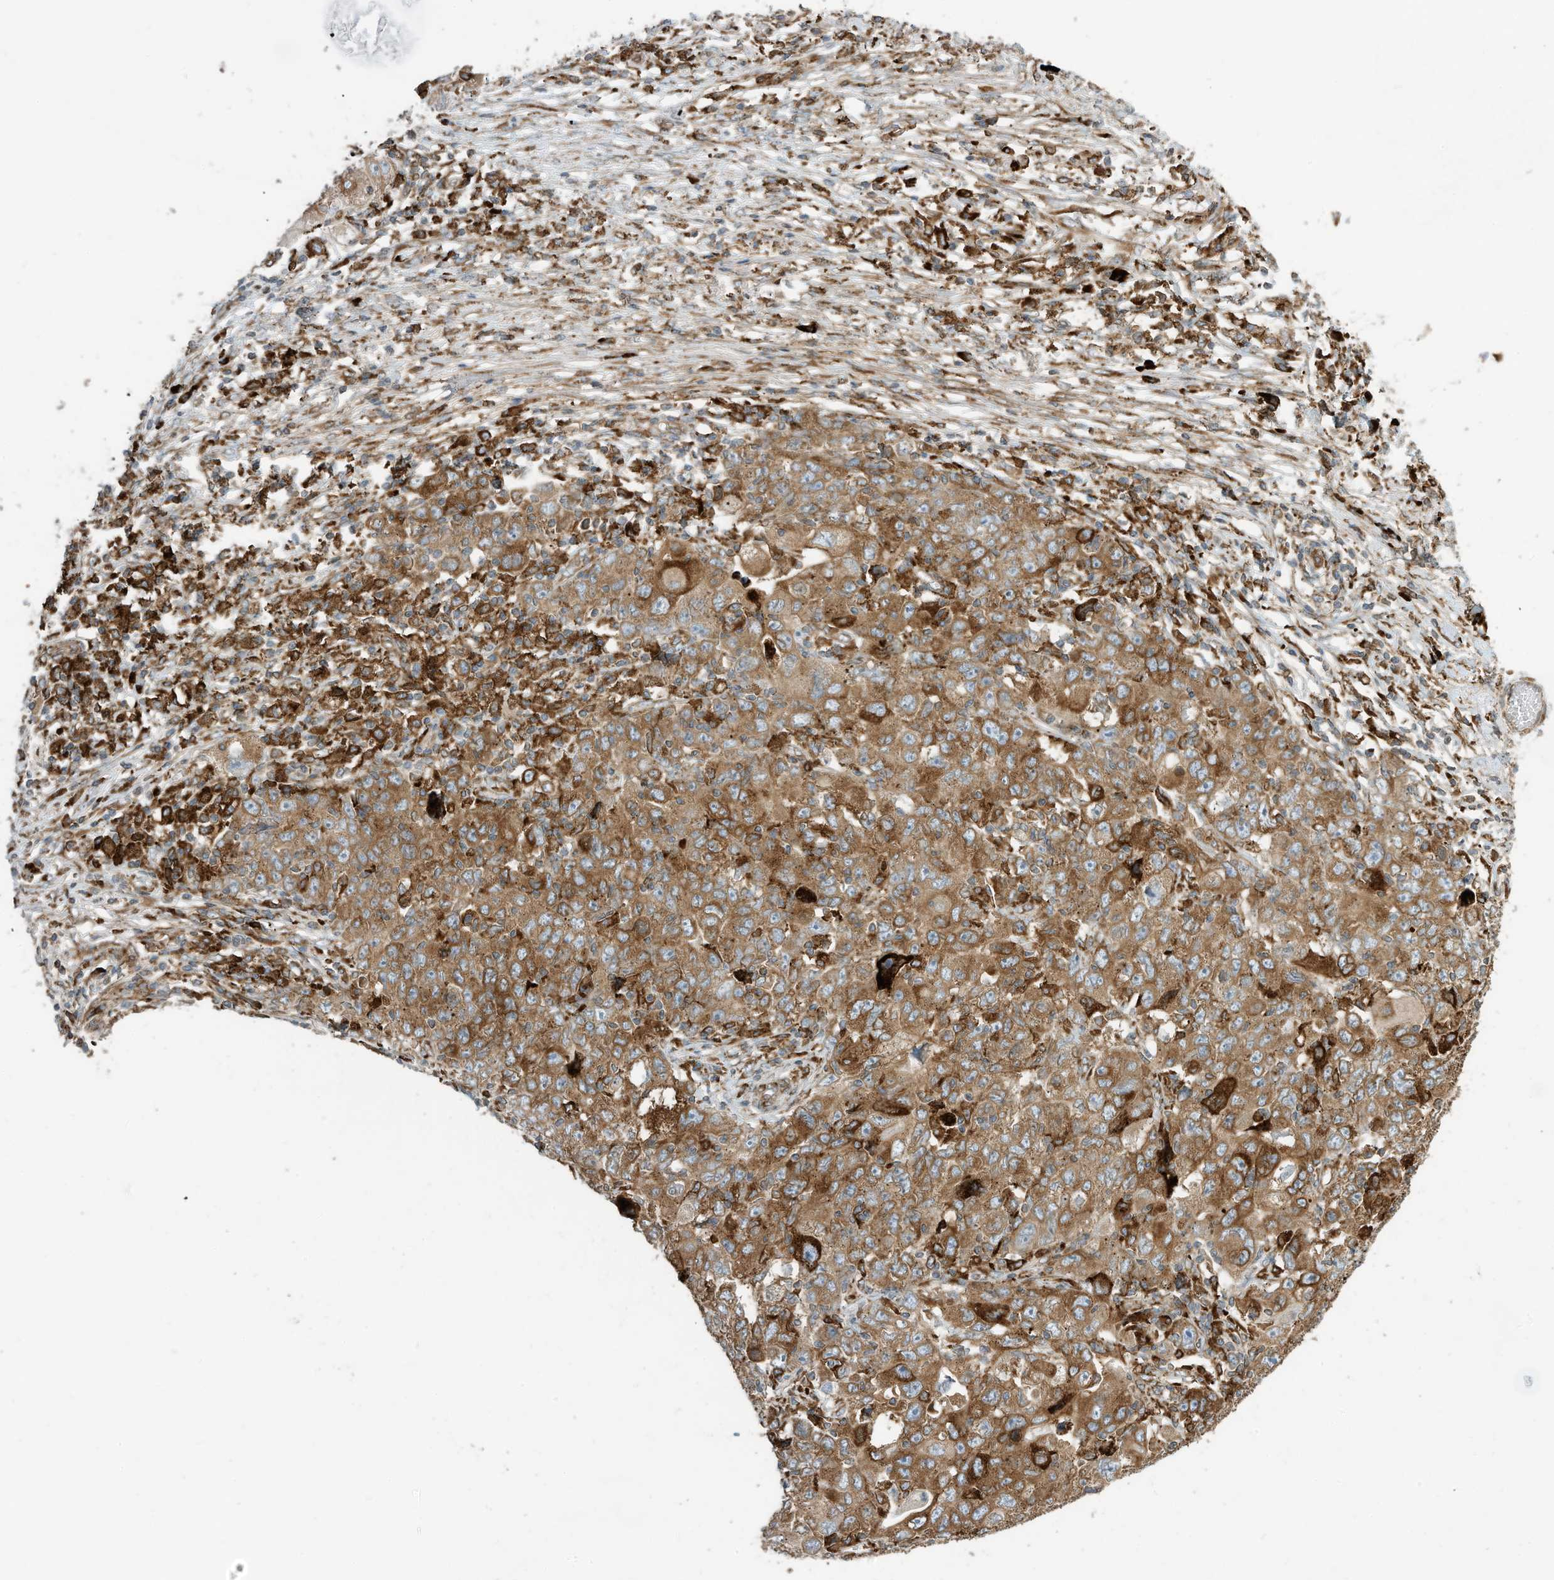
{"staining": {"intensity": "moderate", "quantity": ">75%", "location": "cytoplasmic/membranous"}, "tissue": "ovarian cancer", "cell_type": "Tumor cells", "image_type": "cancer", "snomed": [{"axis": "morphology", "description": "Carcinoma, endometroid"}, {"axis": "topography", "description": "Ovary"}], "caption": "Immunohistochemistry (IHC) histopathology image of neoplastic tissue: human ovarian cancer stained using immunohistochemistry demonstrates medium levels of moderate protein expression localized specifically in the cytoplasmic/membranous of tumor cells, appearing as a cytoplasmic/membranous brown color.", "gene": "TRNAU1AP", "patient": {"sex": "female", "age": 42}}